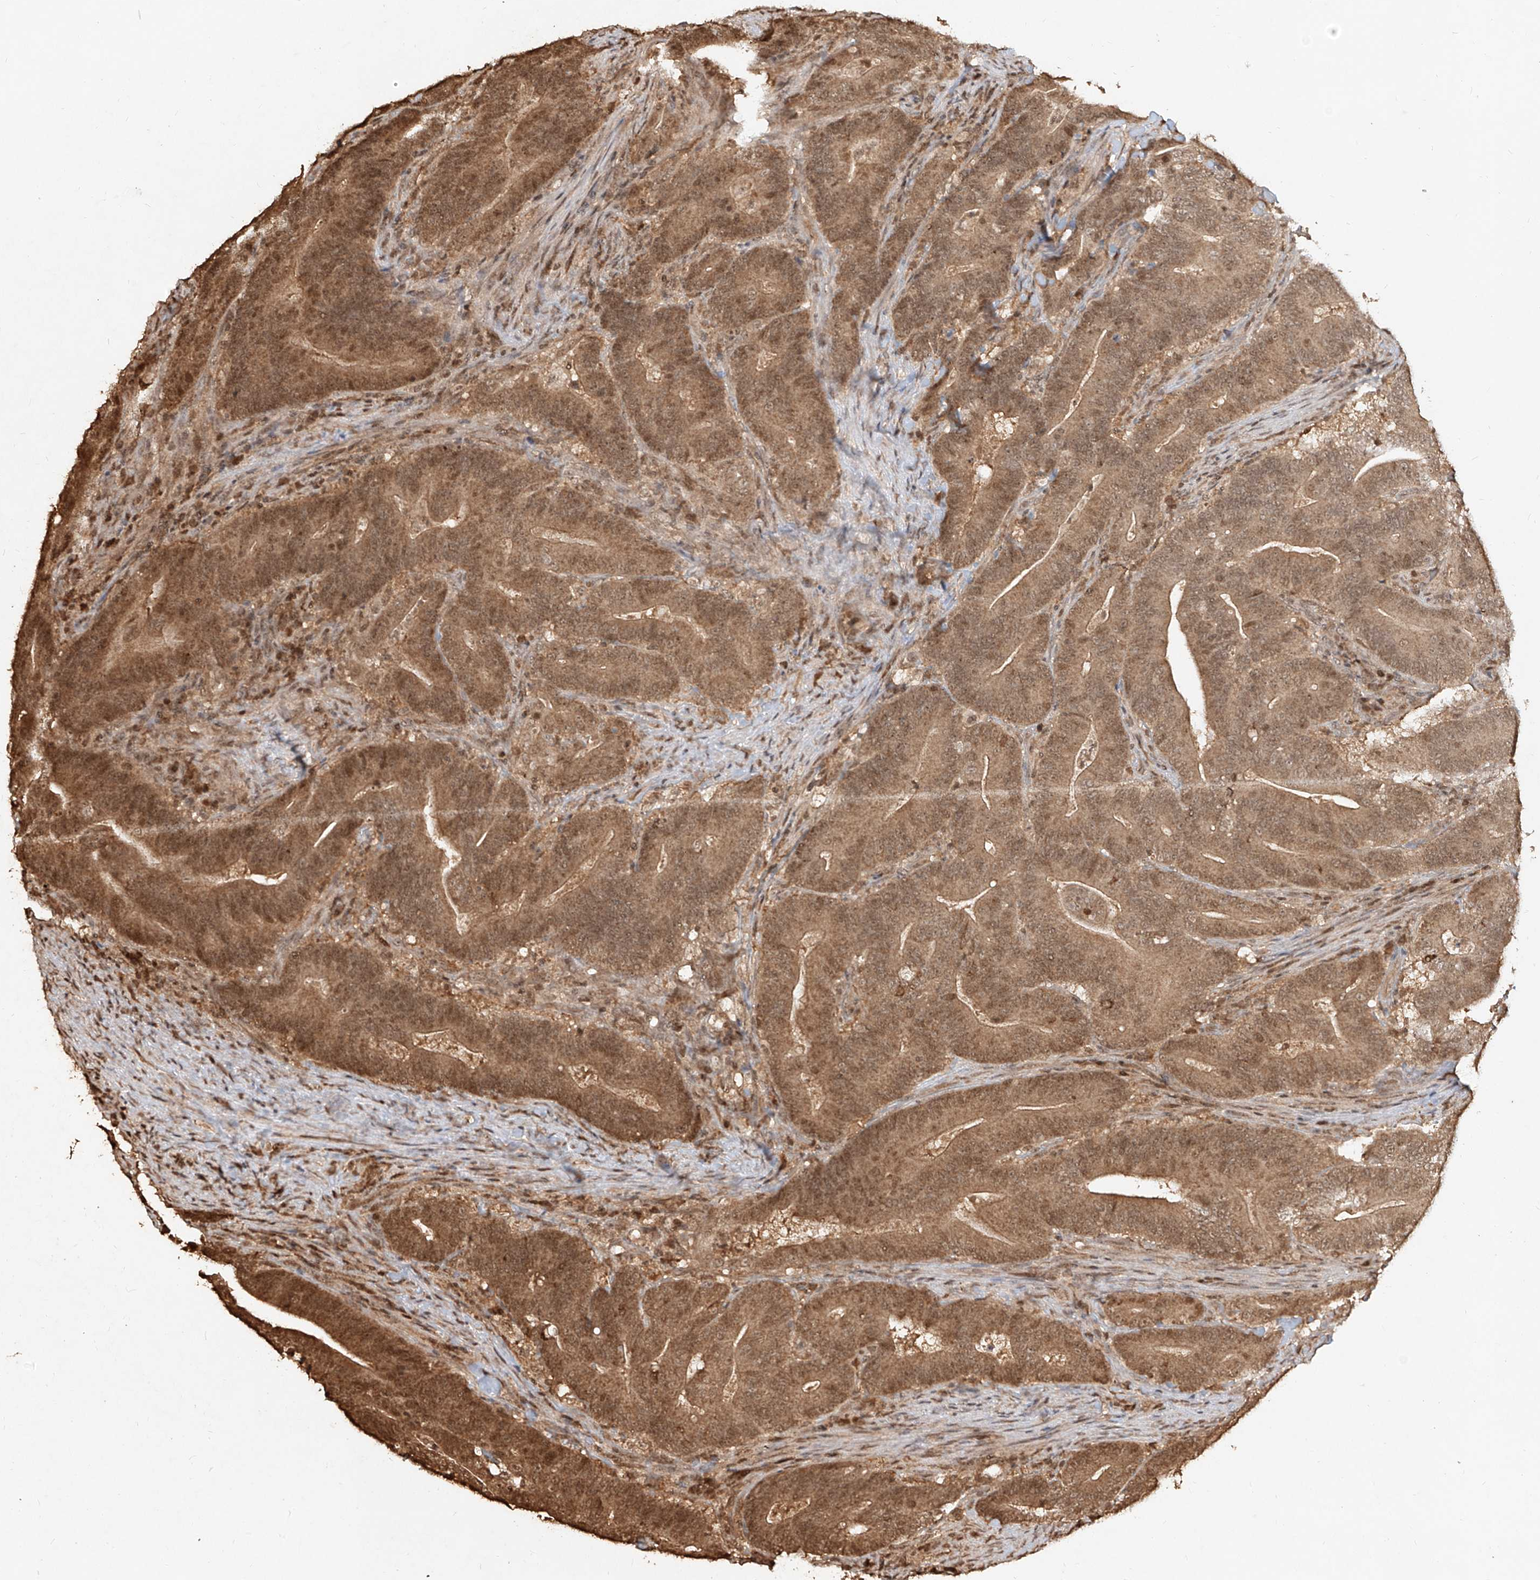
{"staining": {"intensity": "moderate", "quantity": ">75%", "location": "cytoplasmic/membranous,nuclear"}, "tissue": "colorectal cancer", "cell_type": "Tumor cells", "image_type": "cancer", "snomed": [{"axis": "morphology", "description": "Normal tissue, NOS"}, {"axis": "morphology", "description": "Adenocarcinoma, NOS"}, {"axis": "topography", "description": "Colon"}], "caption": "The photomicrograph displays immunohistochemical staining of colorectal cancer. There is moderate cytoplasmic/membranous and nuclear staining is appreciated in about >75% of tumor cells.", "gene": "UBE2K", "patient": {"sex": "female", "age": 66}}